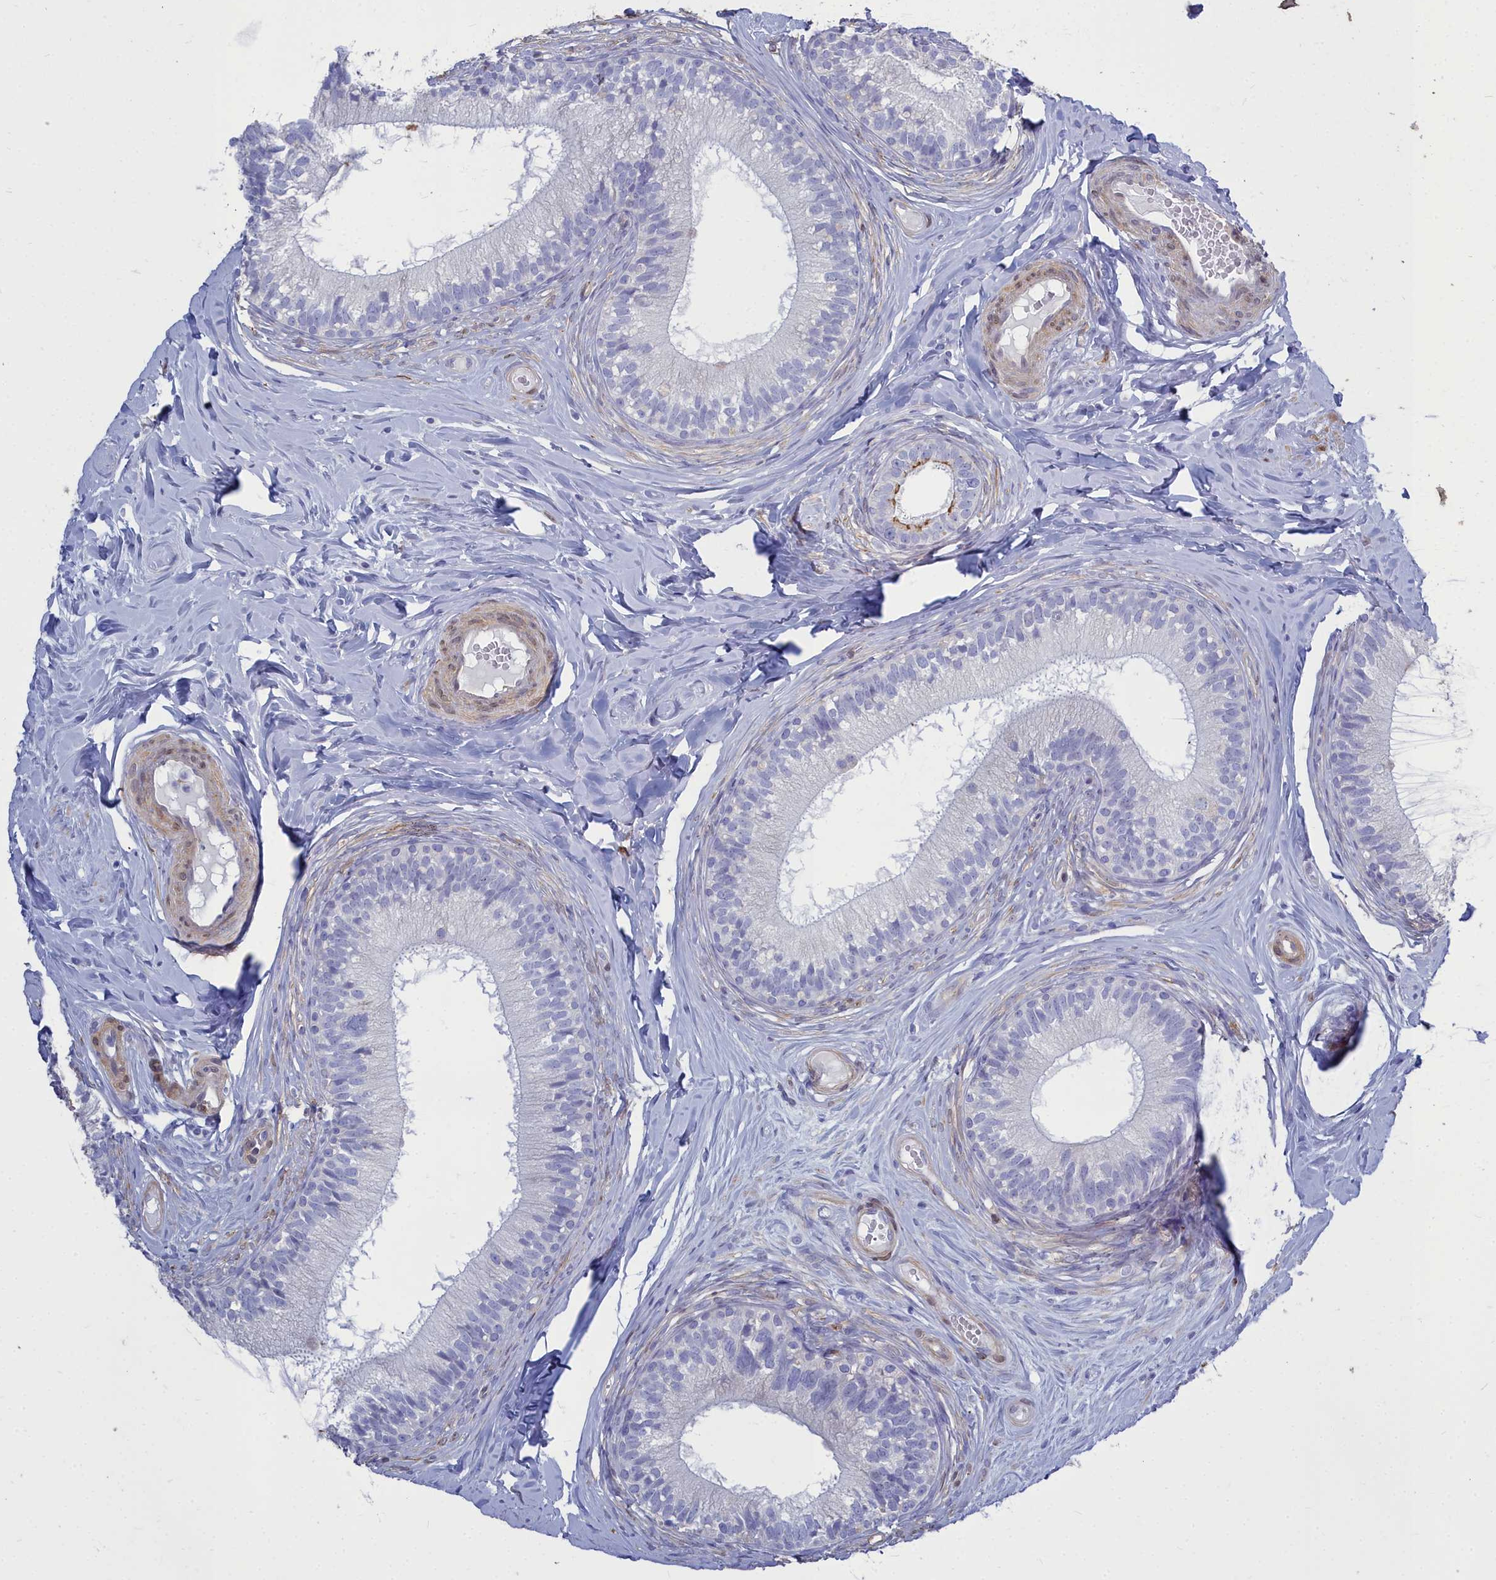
{"staining": {"intensity": "negative", "quantity": "none", "location": "none"}, "tissue": "epididymis", "cell_type": "Glandular cells", "image_type": "normal", "snomed": [{"axis": "morphology", "description": "Normal tissue, NOS"}, {"axis": "topography", "description": "Epididymis"}], "caption": "Protein analysis of unremarkable epididymis exhibits no significant expression in glandular cells.", "gene": "PPP1R14A", "patient": {"sex": "male", "age": 33}}